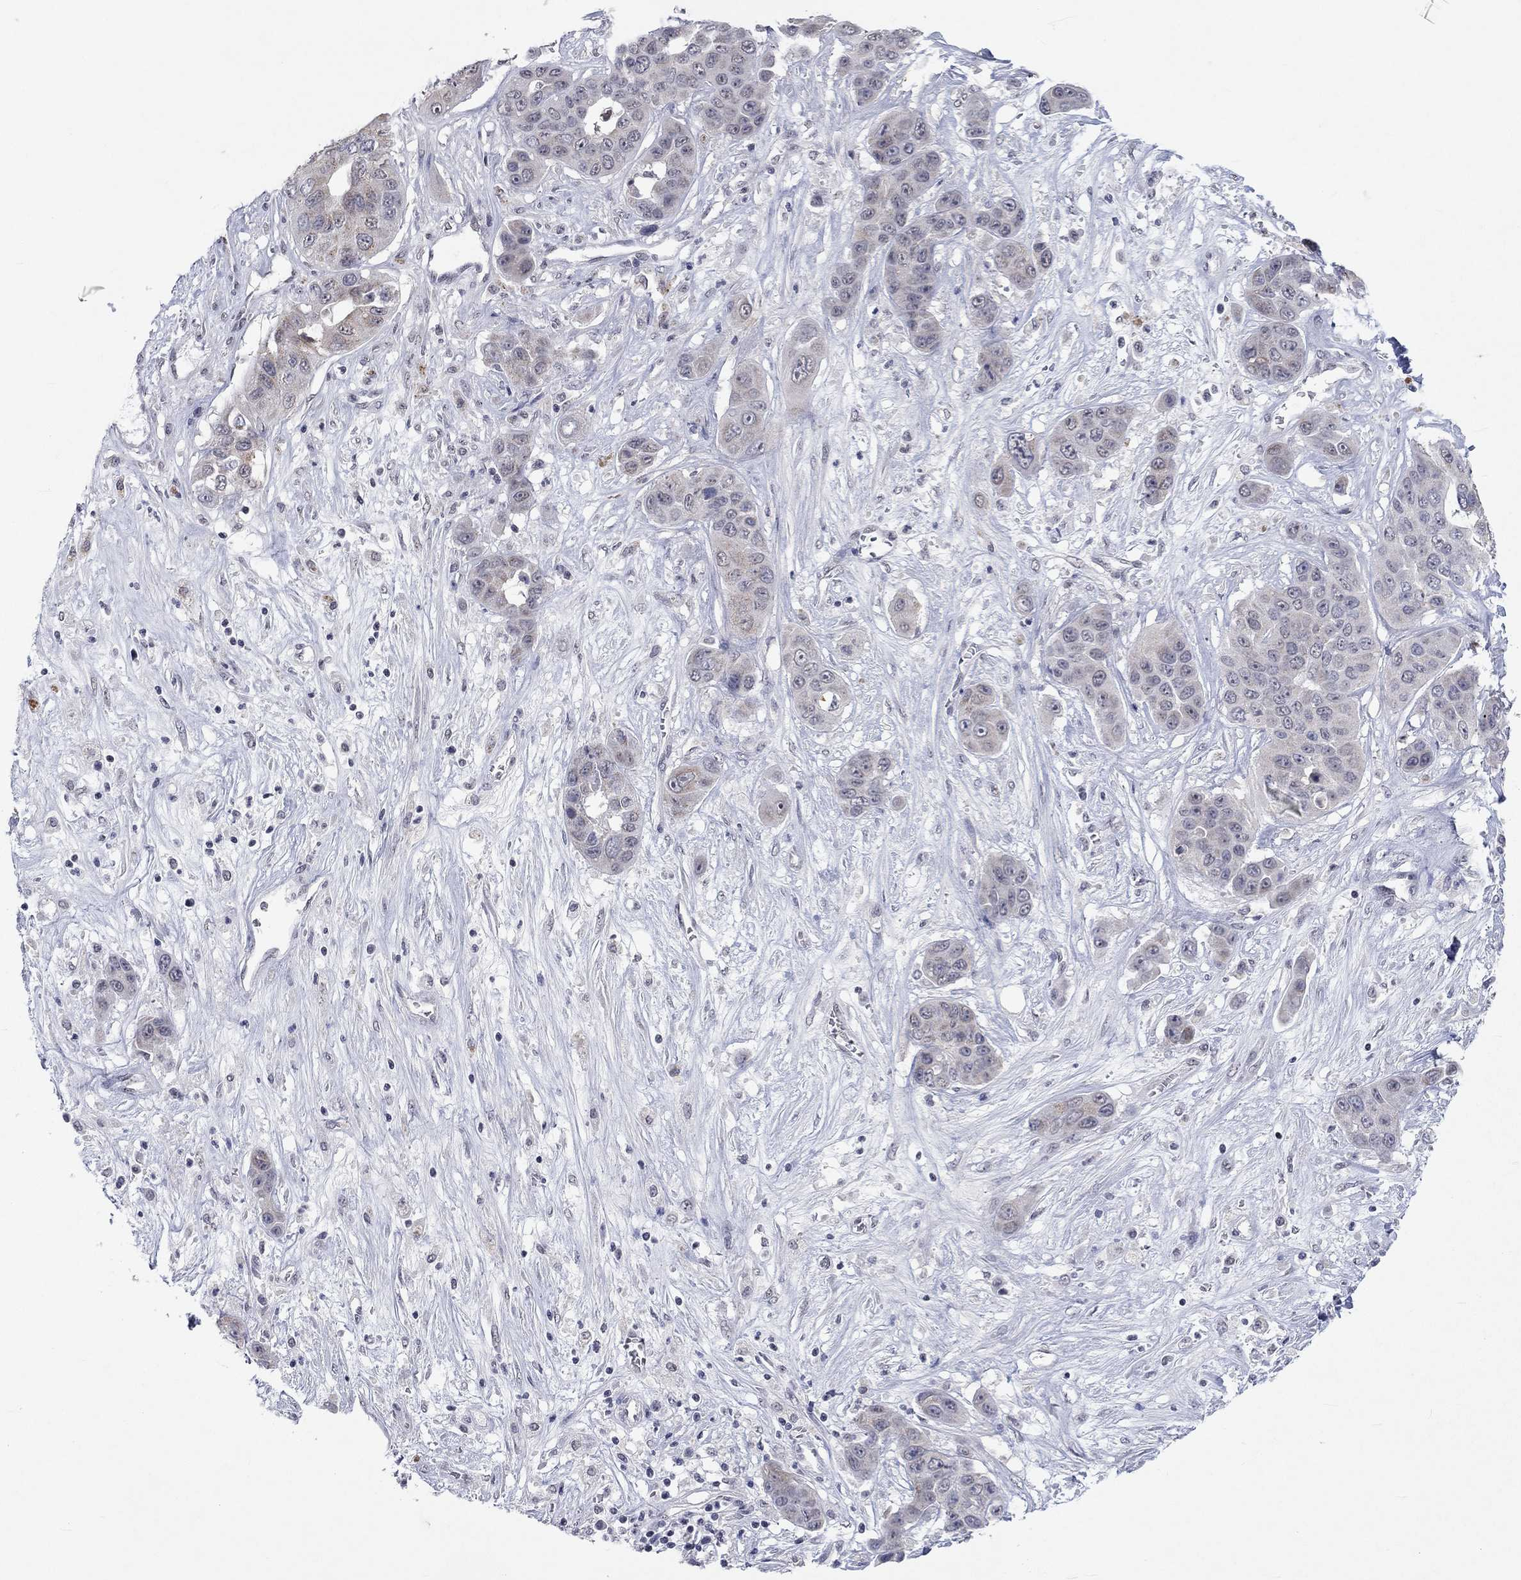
{"staining": {"intensity": "weak", "quantity": "<25%", "location": "cytoplasmic/membranous"}, "tissue": "liver cancer", "cell_type": "Tumor cells", "image_type": "cancer", "snomed": [{"axis": "morphology", "description": "Cholangiocarcinoma"}, {"axis": "topography", "description": "Liver"}], "caption": "DAB (3,3'-diaminobenzidine) immunohistochemical staining of liver cancer displays no significant staining in tumor cells.", "gene": "TMEM143", "patient": {"sex": "female", "age": 52}}